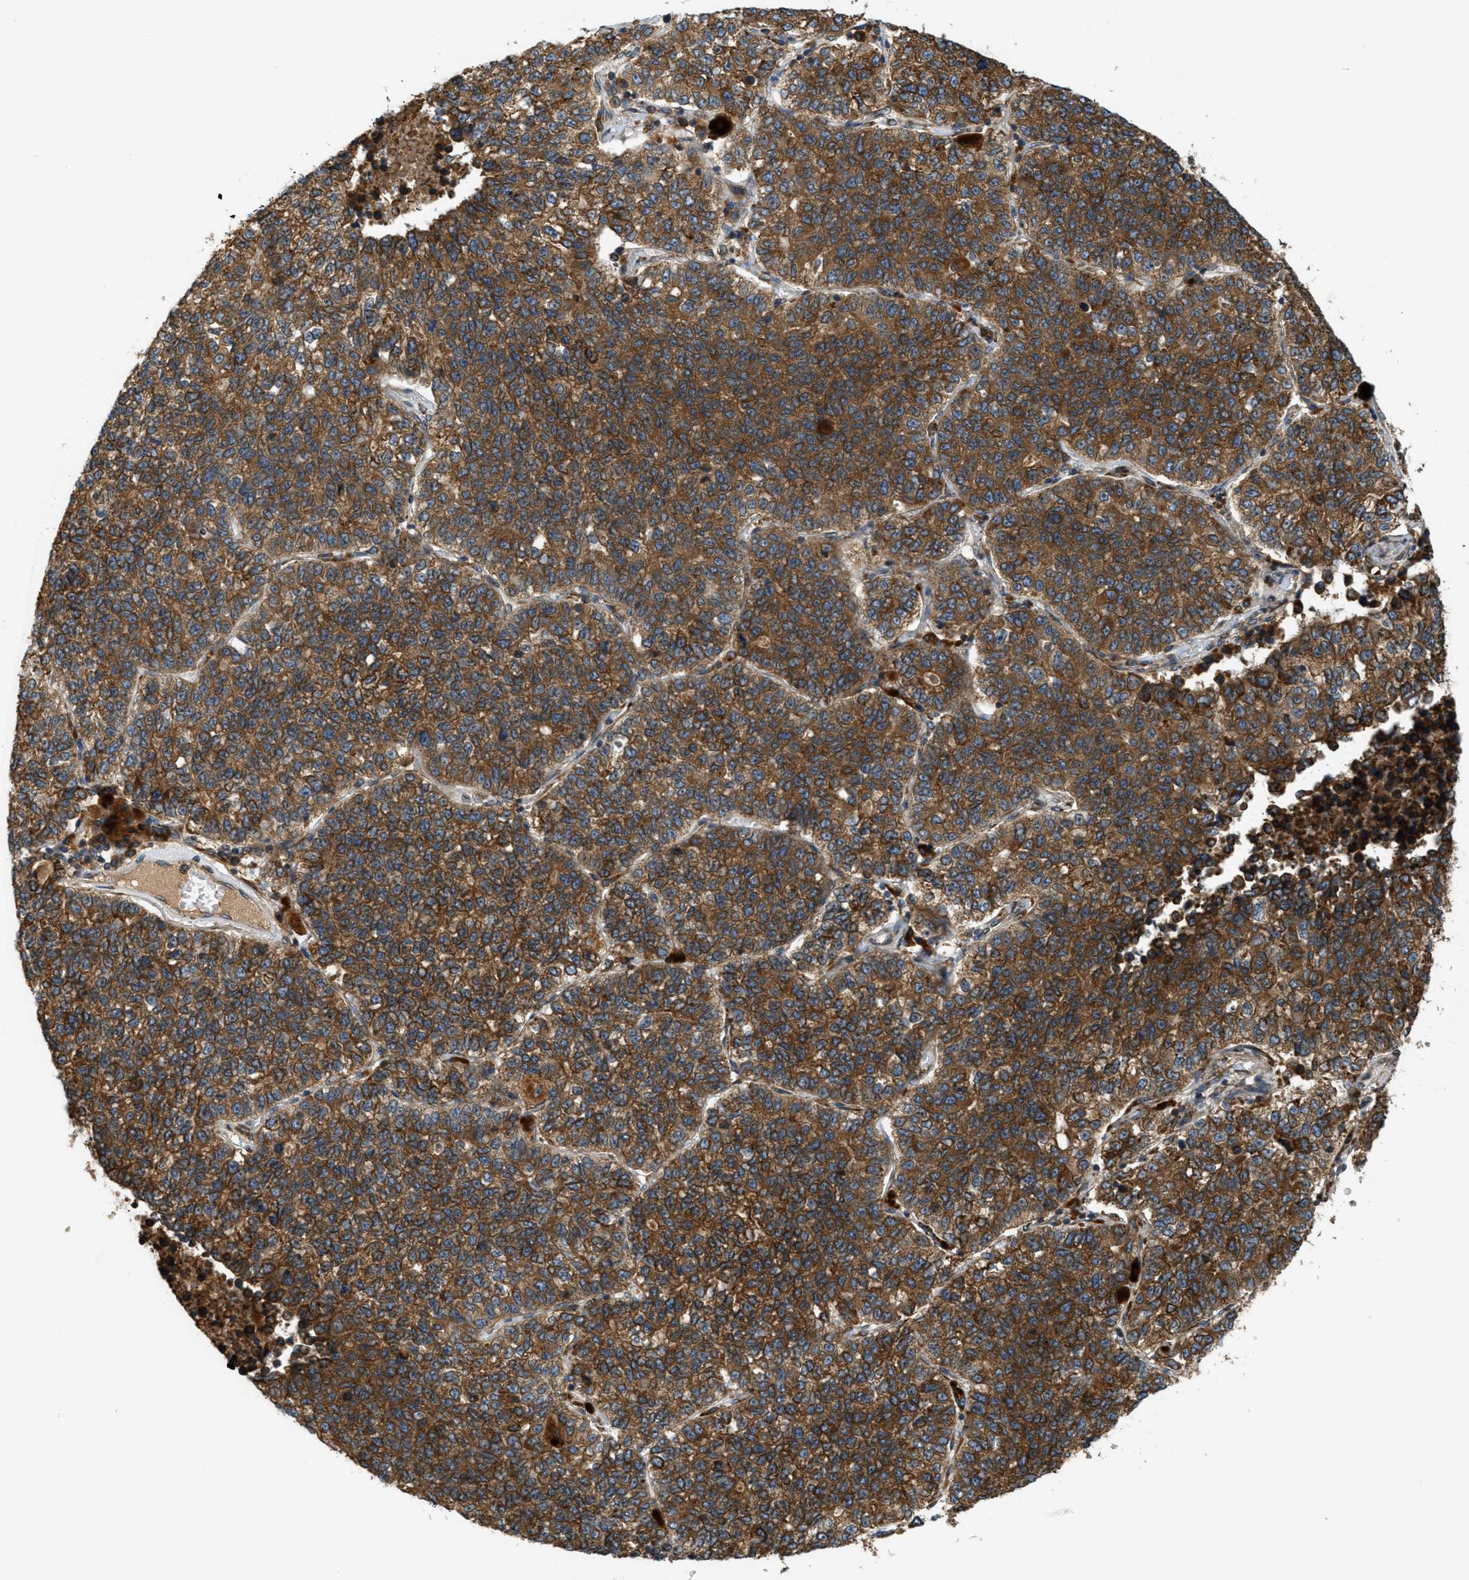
{"staining": {"intensity": "moderate", "quantity": ">75%", "location": "cytoplasmic/membranous"}, "tissue": "lung cancer", "cell_type": "Tumor cells", "image_type": "cancer", "snomed": [{"axis": "morphology", "description": "Adenocarcinoma, NOS"}, {"axis": "topography", "description": "Lung"}], "caption": "High-power microscopy captured an immunohistochemistry (IHC) histopathology image of lung adenocarcinoma, revealing moderate cytoplasmic/membranous expression in about >75% of tumor cells.", "gene": "PCDH18", "patient": {"sex": "male", "age": 49}}